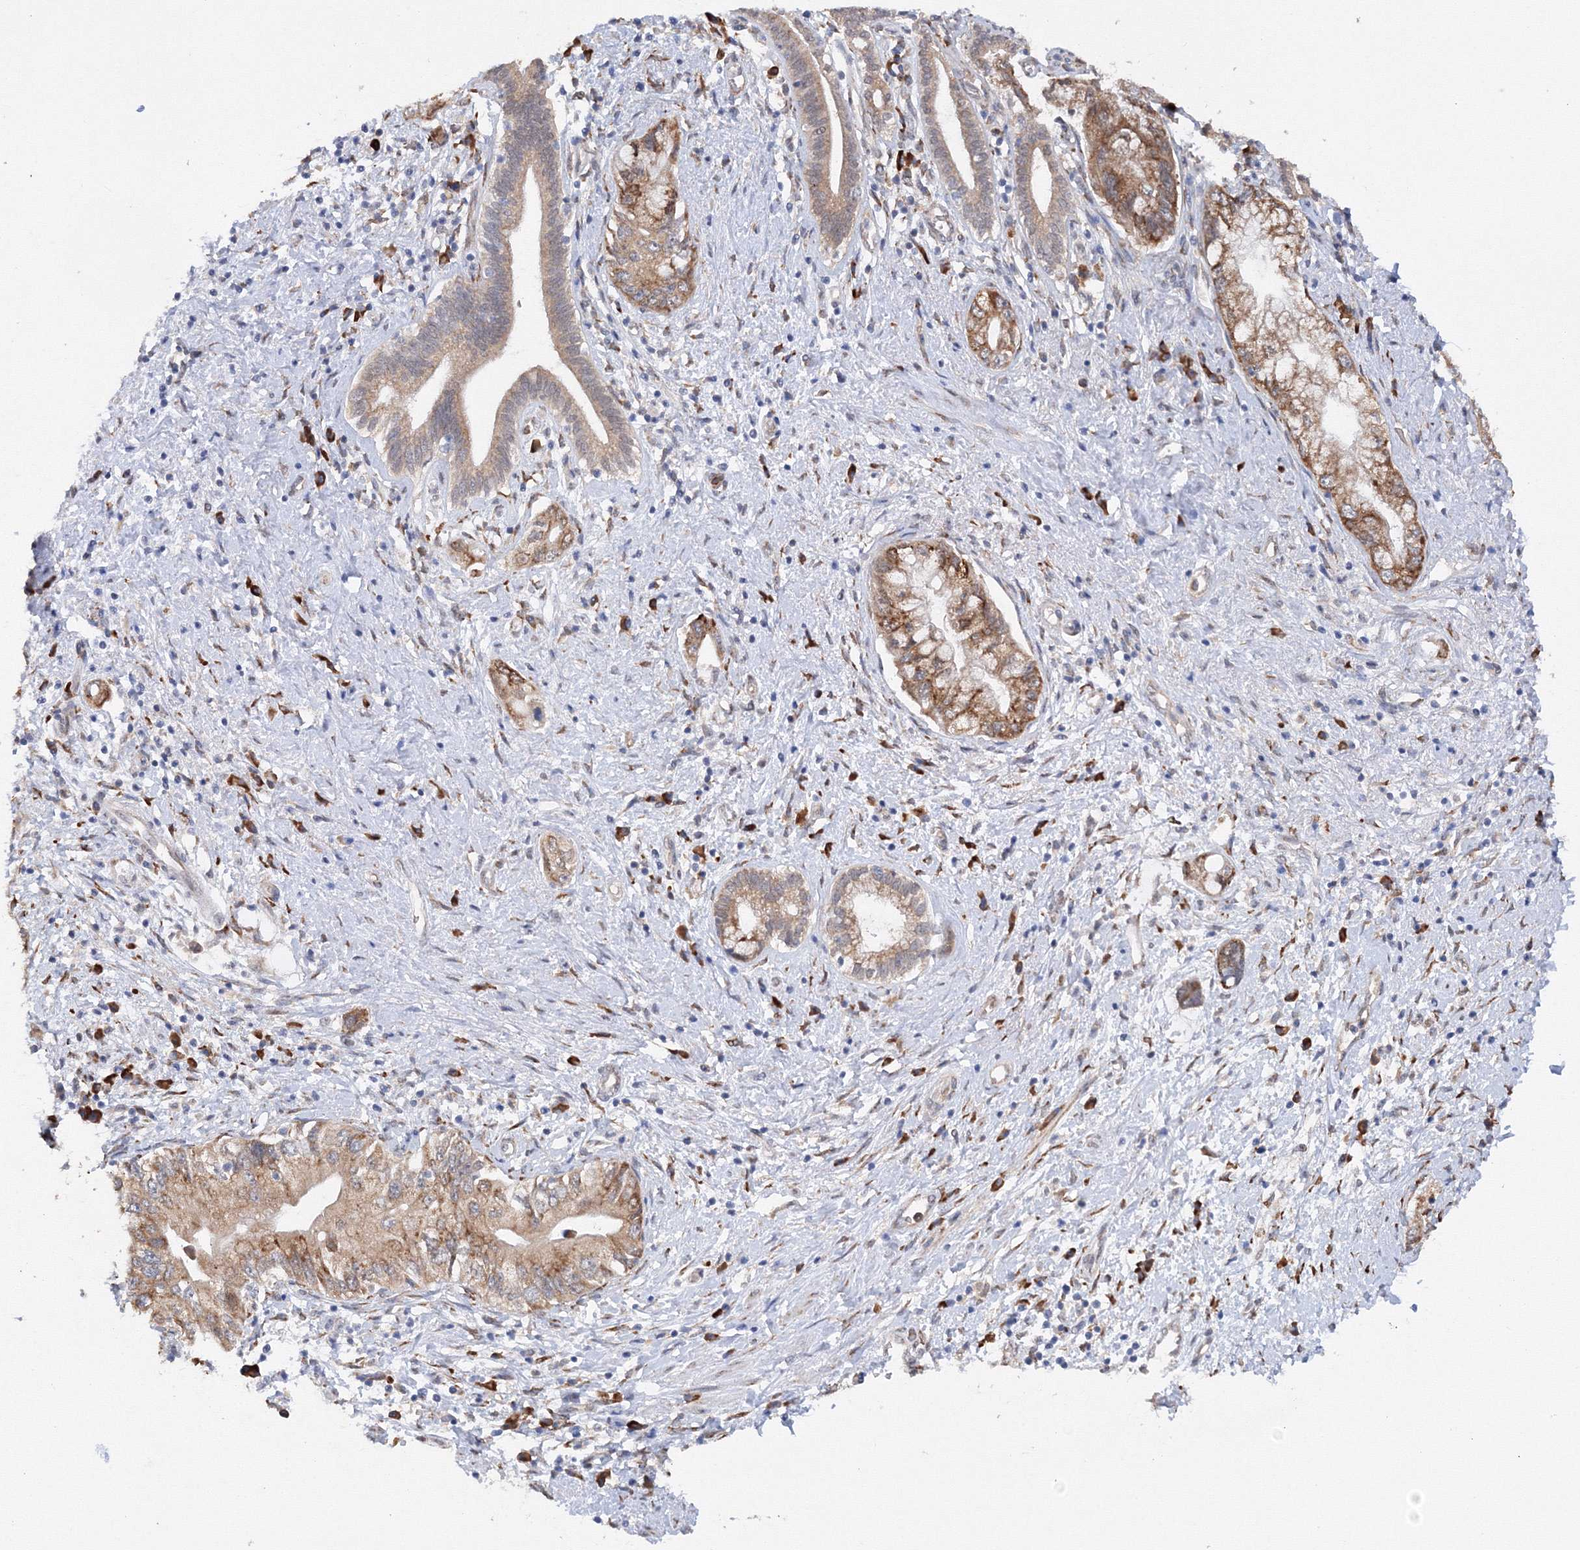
{"staining": {"intensity": "moderate", "quantity": ">75%", "location": "cytoplasmic/membranous"}, "tissue": "pancreatic cancer", "cell_type": "Tumor cells", "image_type": "cancer", "snomed": [{"axis": "morphology", "description": "Adenocarcinoma, NOS"}, {"axis": "topography", "description": "Pancreas"}], "caption": "Immunohistochemistry (IHC) photomicrograph of neoplastic tissue: human adenocarcinoma (pancreatic) stained using IHC demonstrates medium levels of moderate protein expression localized specifically in the cytoplasmic/membranous of tumor cells, appearing as a cytoplasmic/membranous brown color.", "gene": "DIS3L2", "patient": {"sex": "female", "age": 73}}